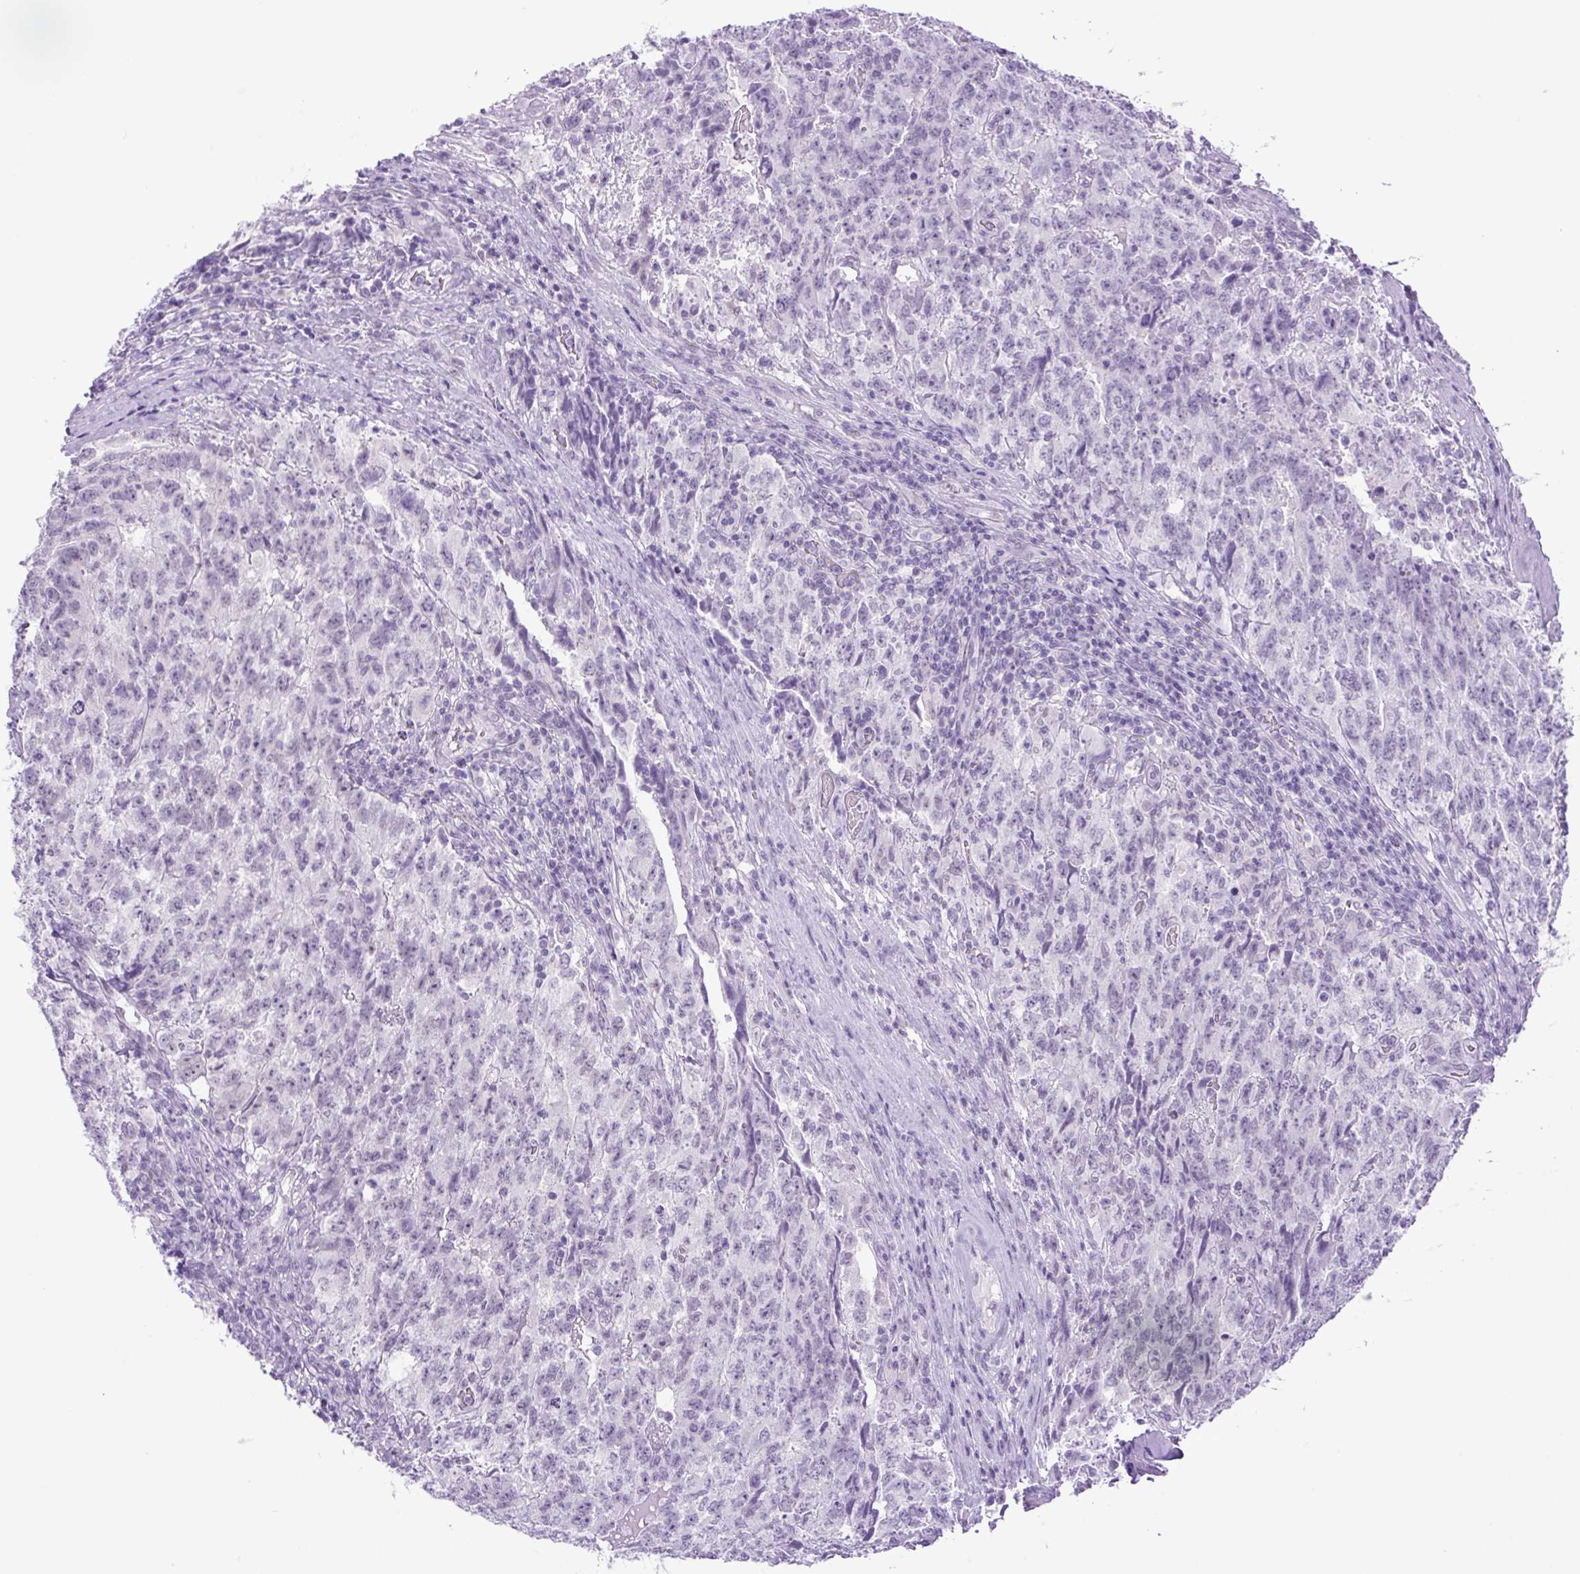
{"staining": {"intensity": "negative", "quantity": "none", "location": "none"}, "tissue": "testis cancer", "cell_type": "Tumor cells", "image_type": "cancer", "snomed": [{"axis": "morphology", "description": "Carcinoma, Embryonal, NOS"}, {"axis": "topography", "description": "Testis"}], "caption": "Protein analysis of testis cancer (embryonal carcinoma) reveals no significant staining in tumor cells.", "gene": "KPNA1", "patient": {"sex": "male", "age": 34}}